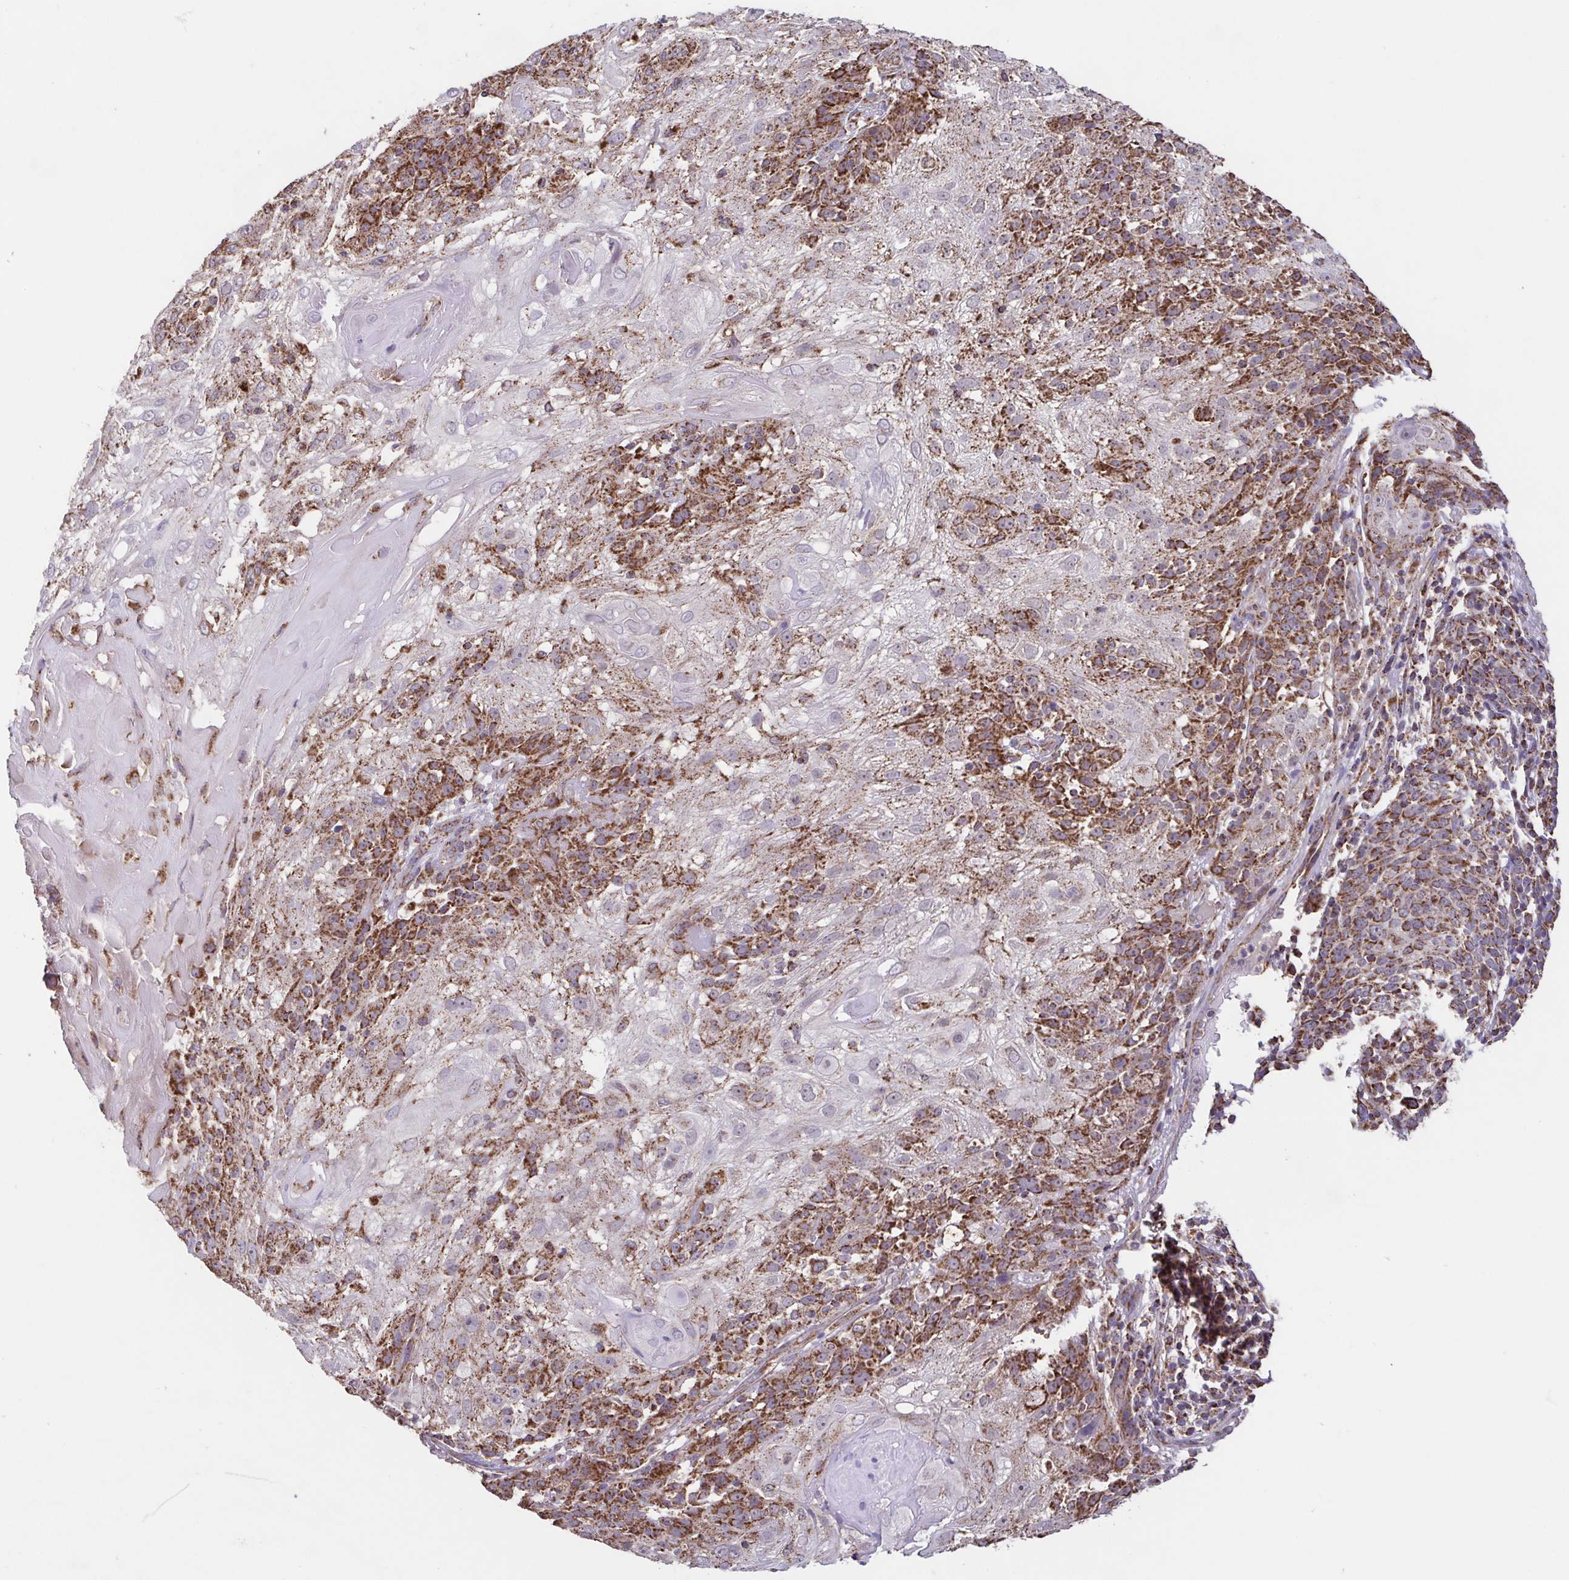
{"staining": {"intensity": "moderate", "quantity": "25%-75%", "location": "cytoplasmic/membranous"}, "tissue": "skin cancer", "cell_type": "Tumor cells", "image_type": "cancer", "snomed": [{"axis": "morphology", "description": "Normal tissue, NOS"}, {"axis": "morphology", "description": "Squamous cell carcinoma, NOS"}, {"axis": "topography", "description": "Skin"}], "caption": "High-magnification brightfield microscopy of skin squamous cell carcinoma stained with DAB (brown) and counterstained with hematoxylin (blue). tumor cells exhibit moderate cytoplasmic/membranous expression is appreciated in approximately25%-75% of cells. The staining was performed using DAB (3,3'-diaminobenzidine) to visualize the protein expression in brown, while the nuclei were stained in blue with hematoxylin (Magnification: 20x).", "gene": "DIP2B", "patient": {"sex": "female", "age": 83}}